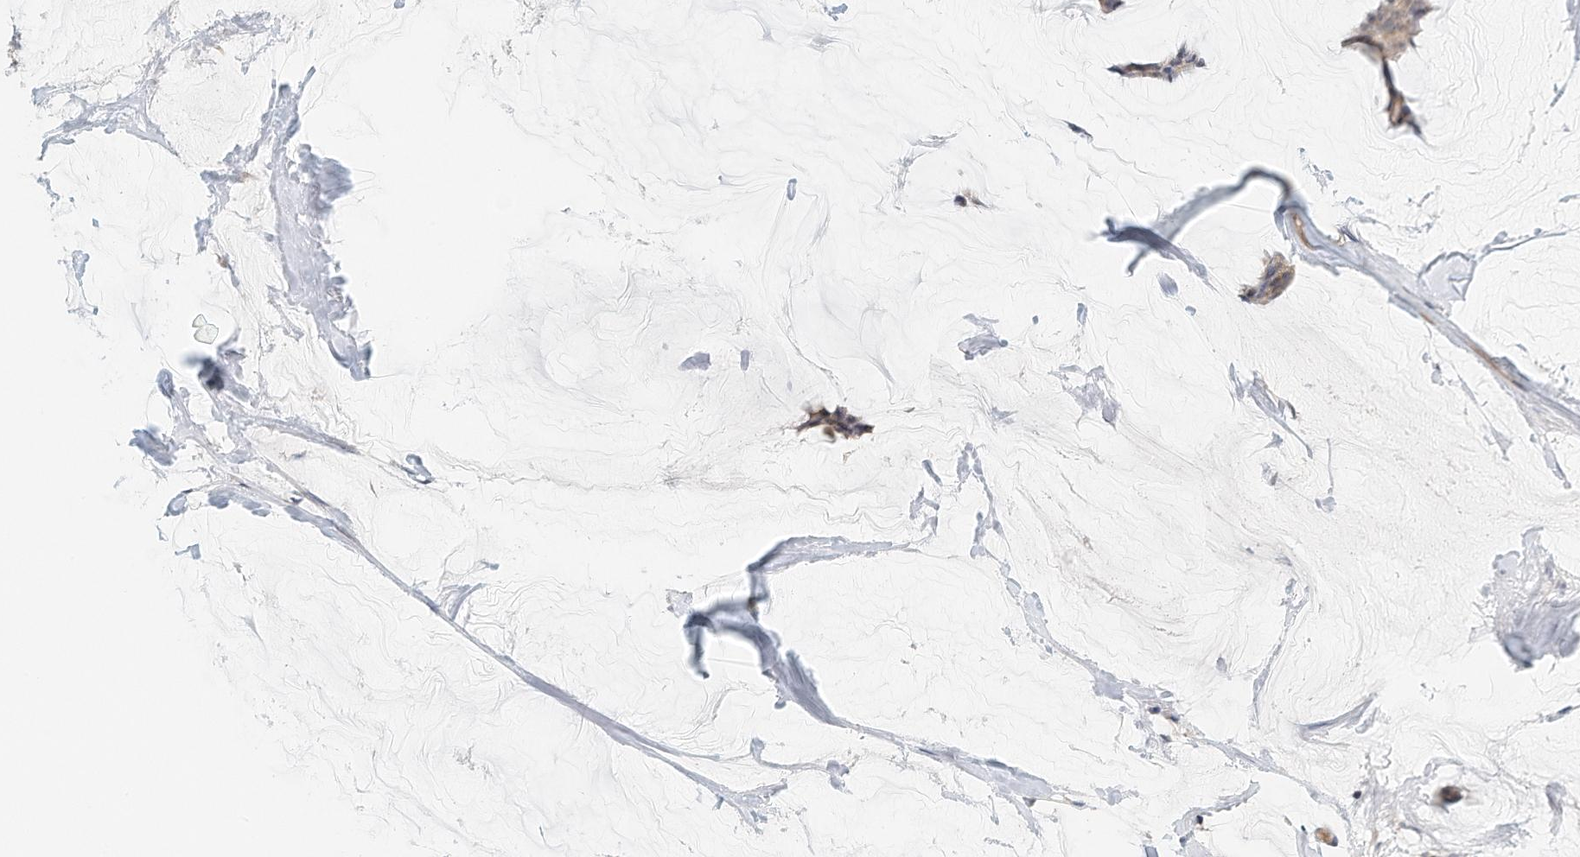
{"staining": {"intensity": "weak", "quantity": "<25%", "location": "cytoplasmic/membranous"}, "tissue": "breast cancer", "cell_type": "Tumor cells", "image_type": "cancer", "snomed": [{"axis": "morphology", "description": "Duct carcinoma"}, {"axis": "topography", "description": "Breast"}], "caption": "Immunohistochemical staining of human breast cancer displays no significant positivity in tumor cells.", "gene": "RCAN3", "patient": {"sex": "female", "age": 93}}